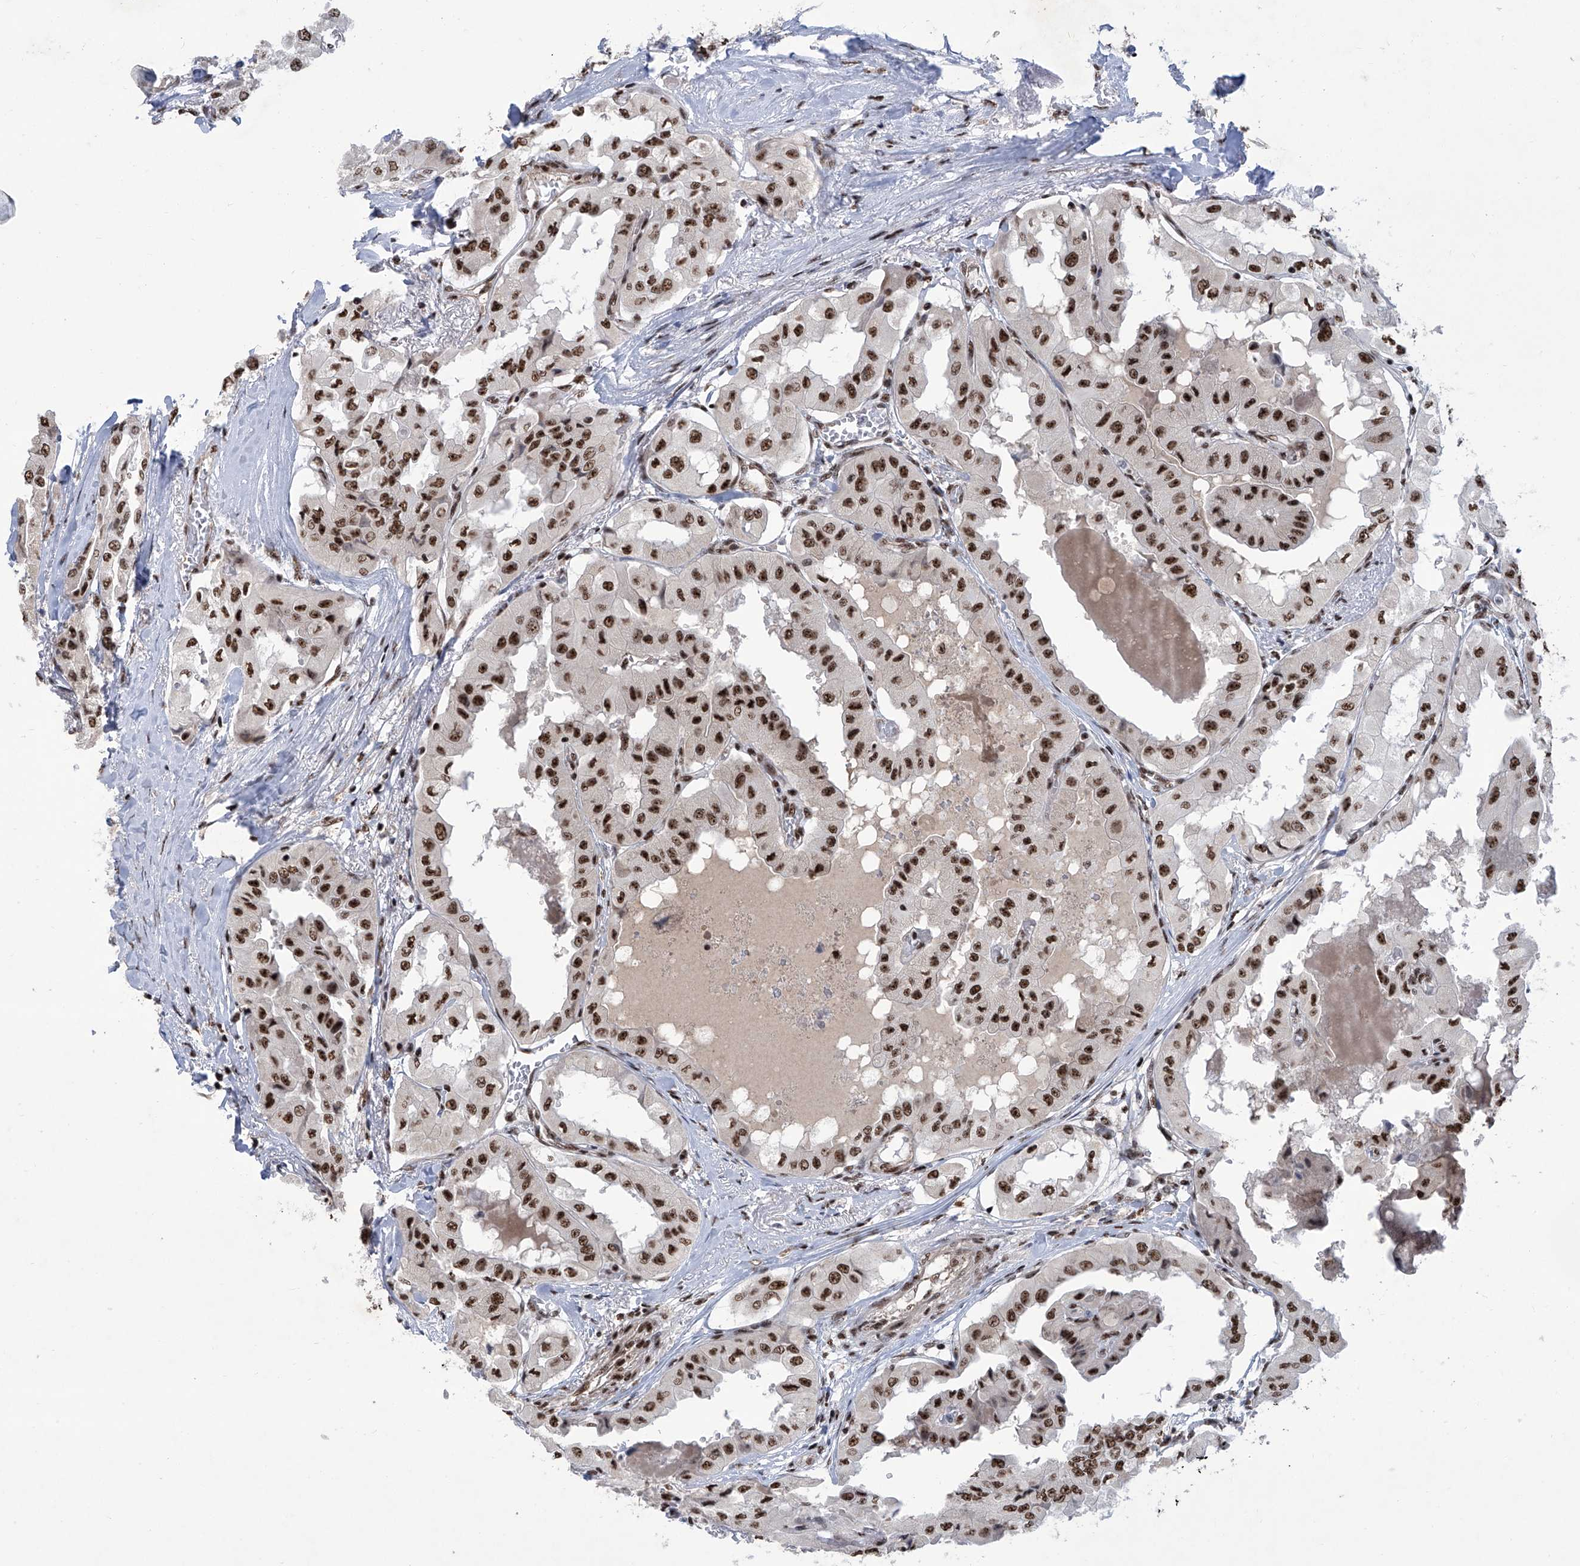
{"staining": {"intensity": "strong", "quantity": ">75%", "location": "nuclear"}, "tissue": "thyroid cancer", "cell_type": "Tumor cells", "image_type": "cancer", "snomed": [{"axis": "morphology", "description": "Papillary adenocarcinoma, NOS"}, {"axis": "topography", "description": "Thyroid gland"}], "caption": "Immunohistochemical staining of human thyroid cancer (papillary adenocarcinoma) shows high levels of strong nuclear protein positivity in about >75% of tumor cells.", "gene": "FBXL4", "patient": {"sex": "female", "age": 59}}